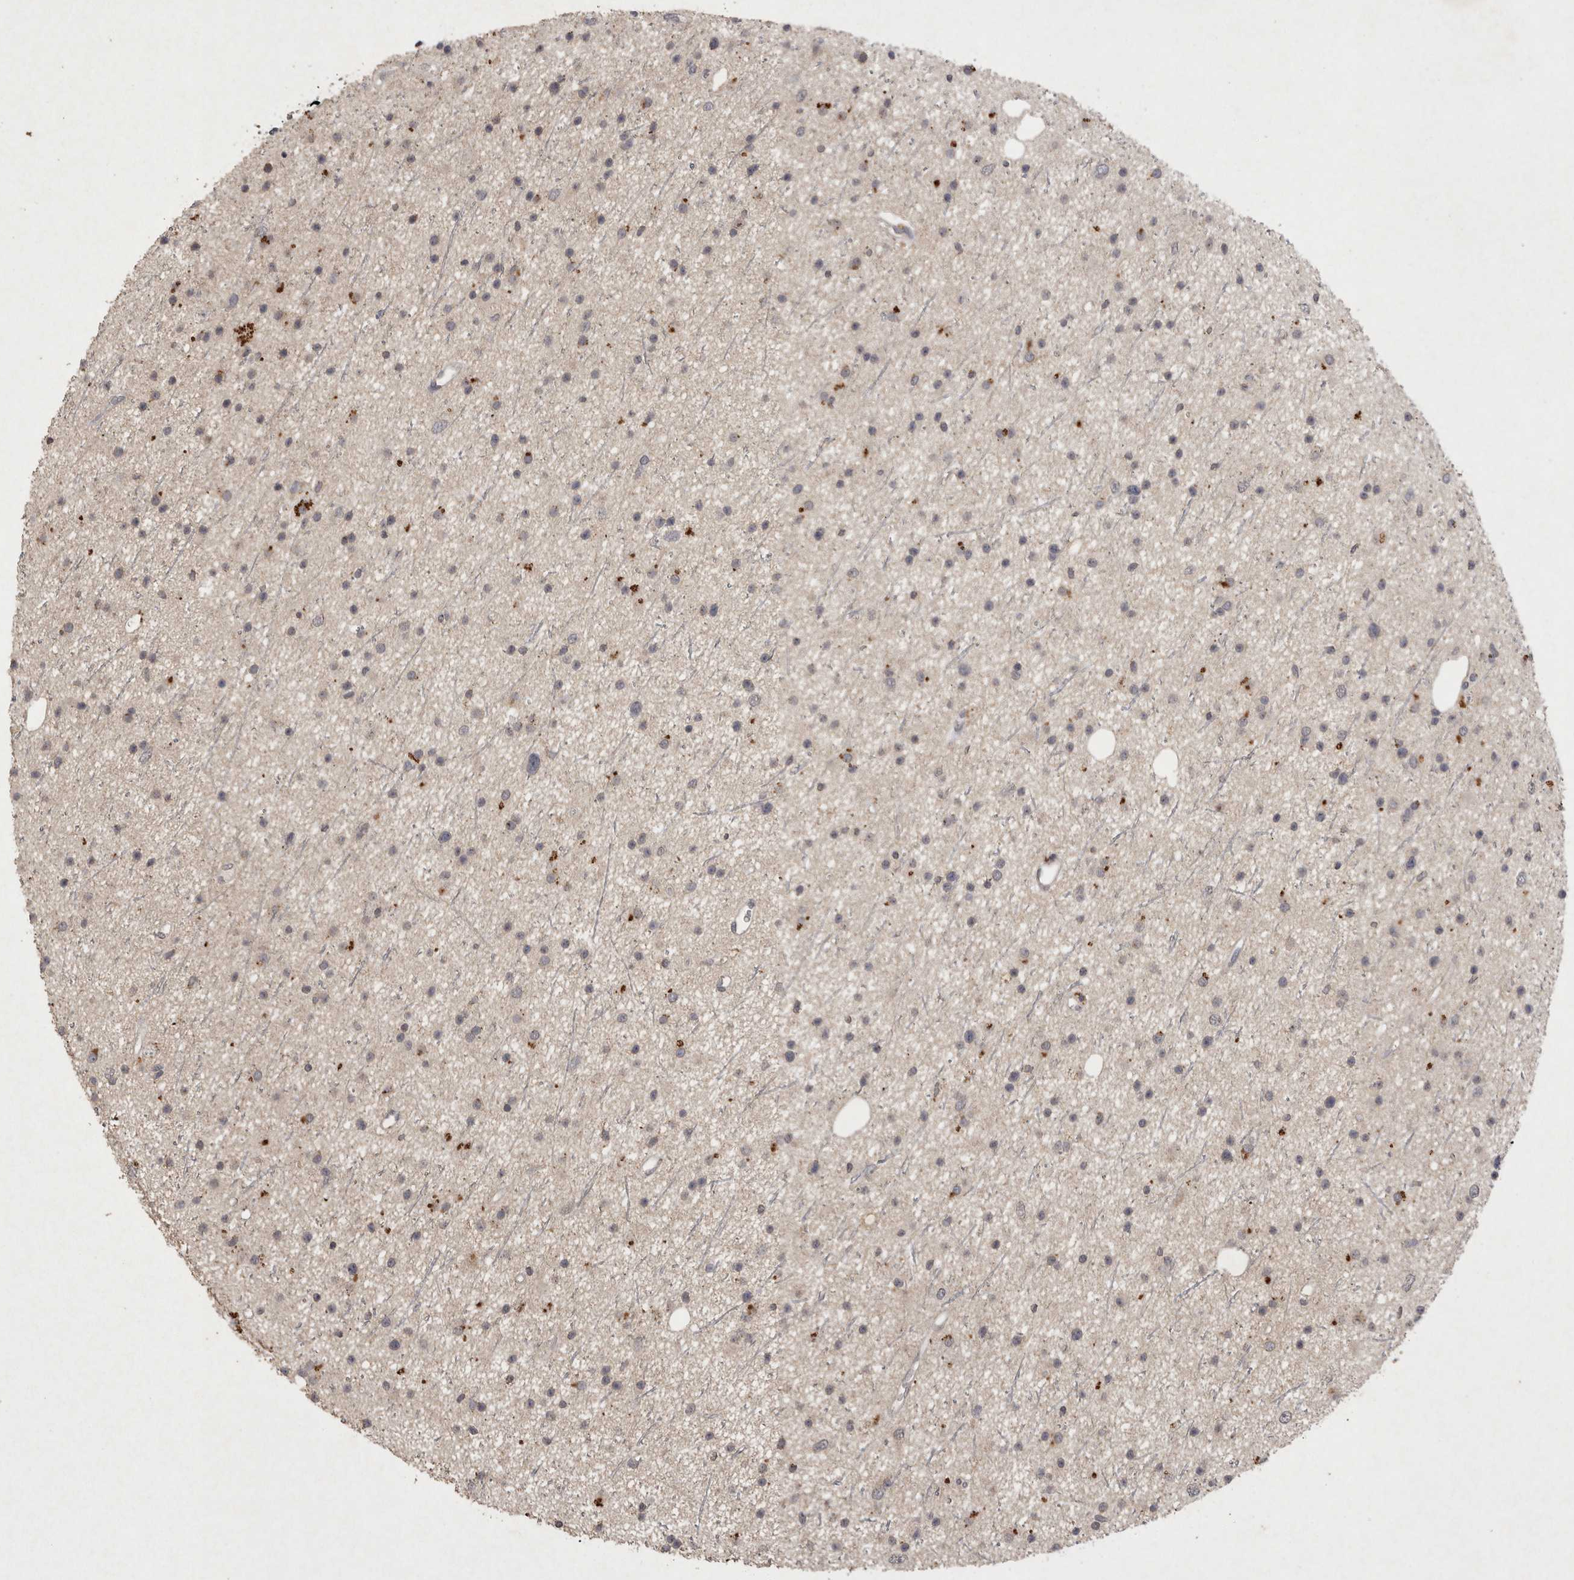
{"staining": {"intensity": "negative", "quantity": "none", "location": "none"}, "tissue": "glioma", "cell_type": "Tumor cells", "image_type": "cancer", "snomed": [{"axis": "morphology", "description": "Glioma, malignant, Low grade"}, {"axis": "topography", "description": "Cerebral cortex"}], "caption": "Immunohistochemical staining of human malignant glioma (low-grade) reveals no significant staining in tumor cells. (DAB immunohistochemistry, high magnification).", "gene": "APLNR", "patient": {"sex": "female", "age": 39}}